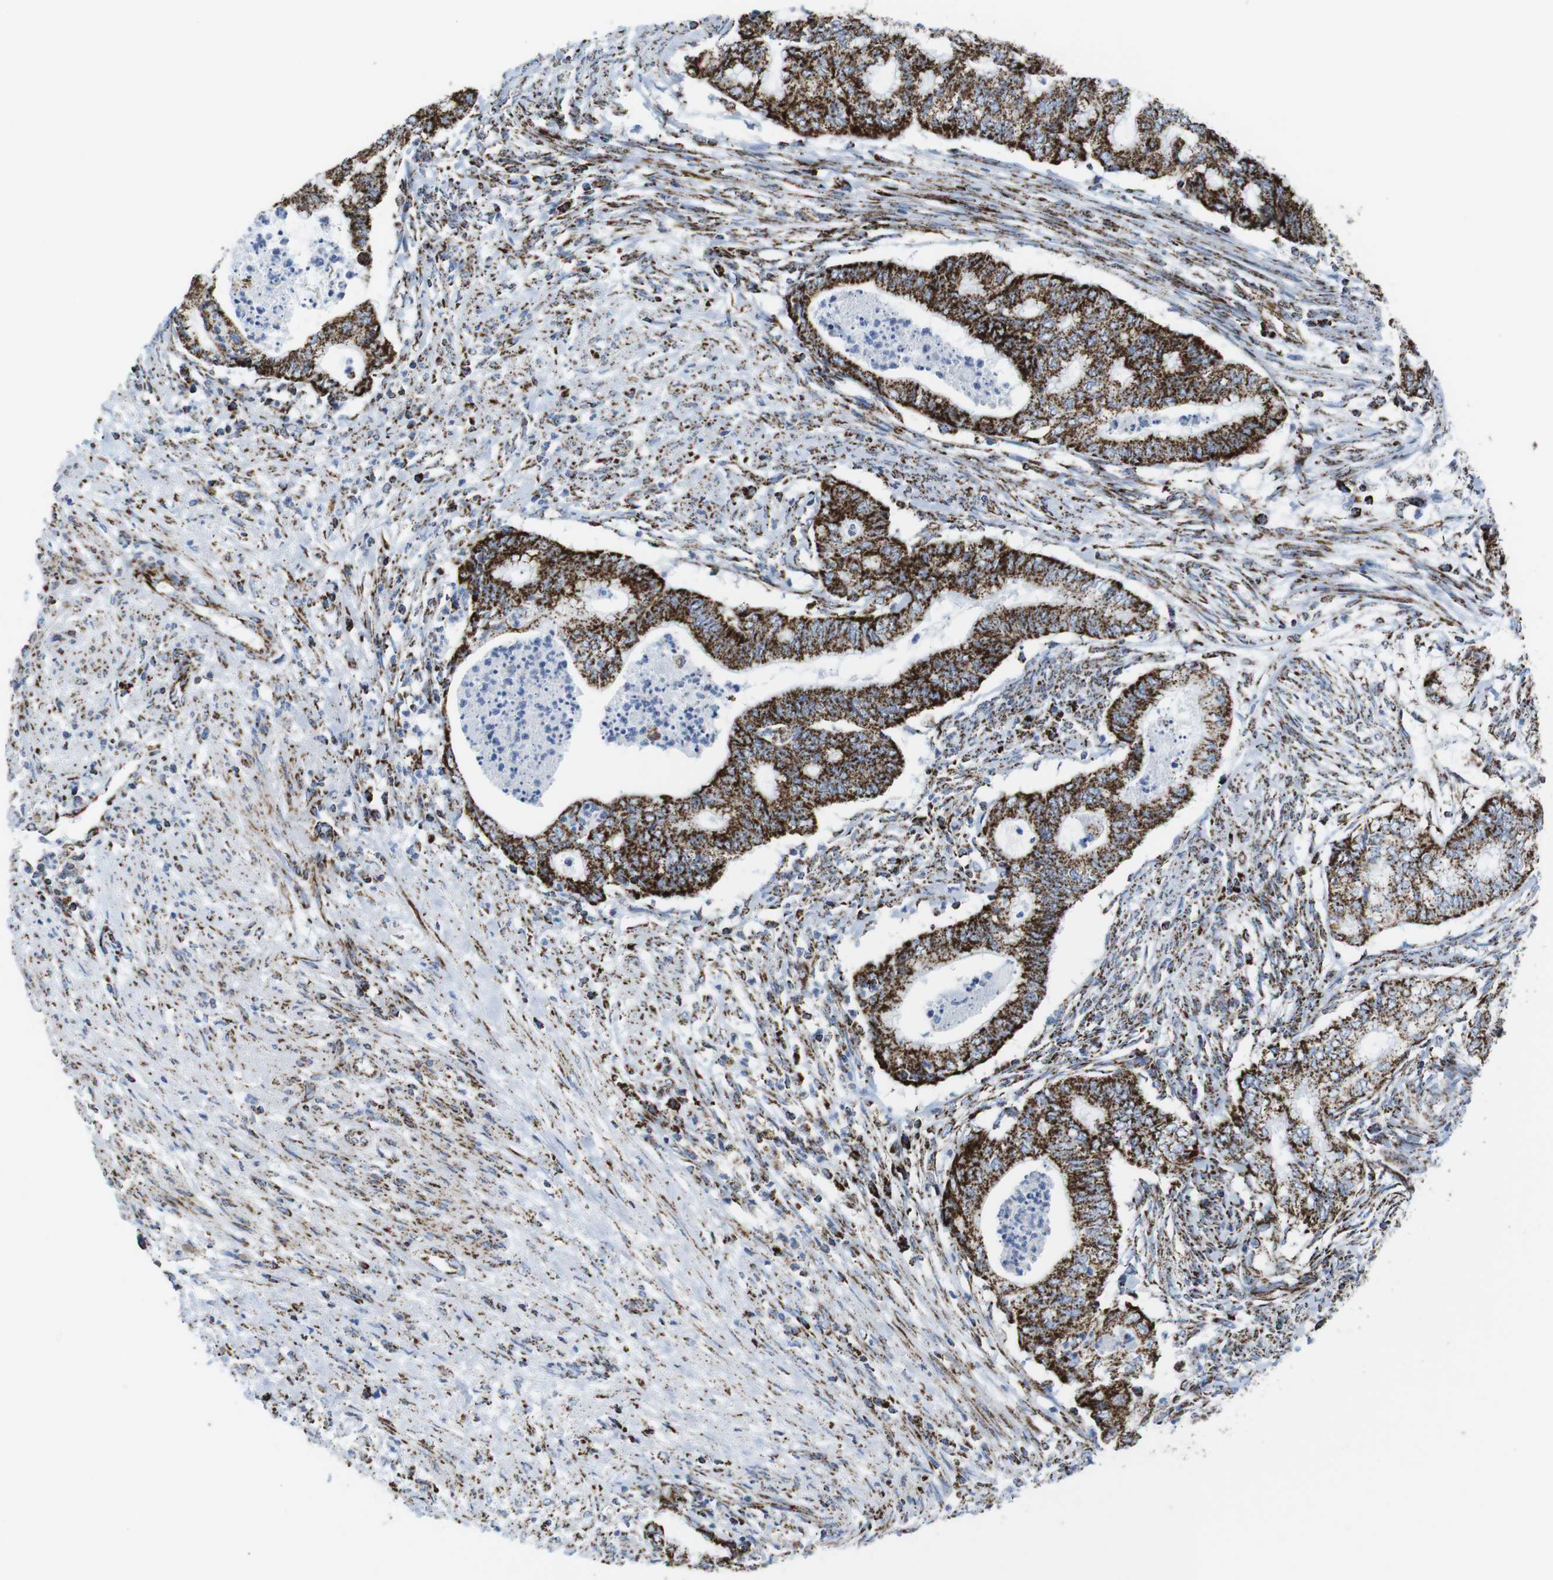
{"staining": {"intensity": "strong", "quantity": ">75%", "location": "cytoplasmic/membranous"}, "tissue": "endometrial cancer", "cell_type": "Tumor cells", "image_type": "cancer", "snomed": [{"axis": "morphology", "description": "Necrosis, NOS"}, {"axis": "morphology", "description": "Adenocarcinoma, NOS"}, {"axis": "topography", "description": "Endometrium"}], "caption": "Human endometrial cancer (adenocarcinoma) stained with a brown dye exhibits strong cytoplasmic/membranous positive expression in about >75% of tumor cells.", "gene": "ATP5PO", "patient": {"sex": "female", "age": 79}}